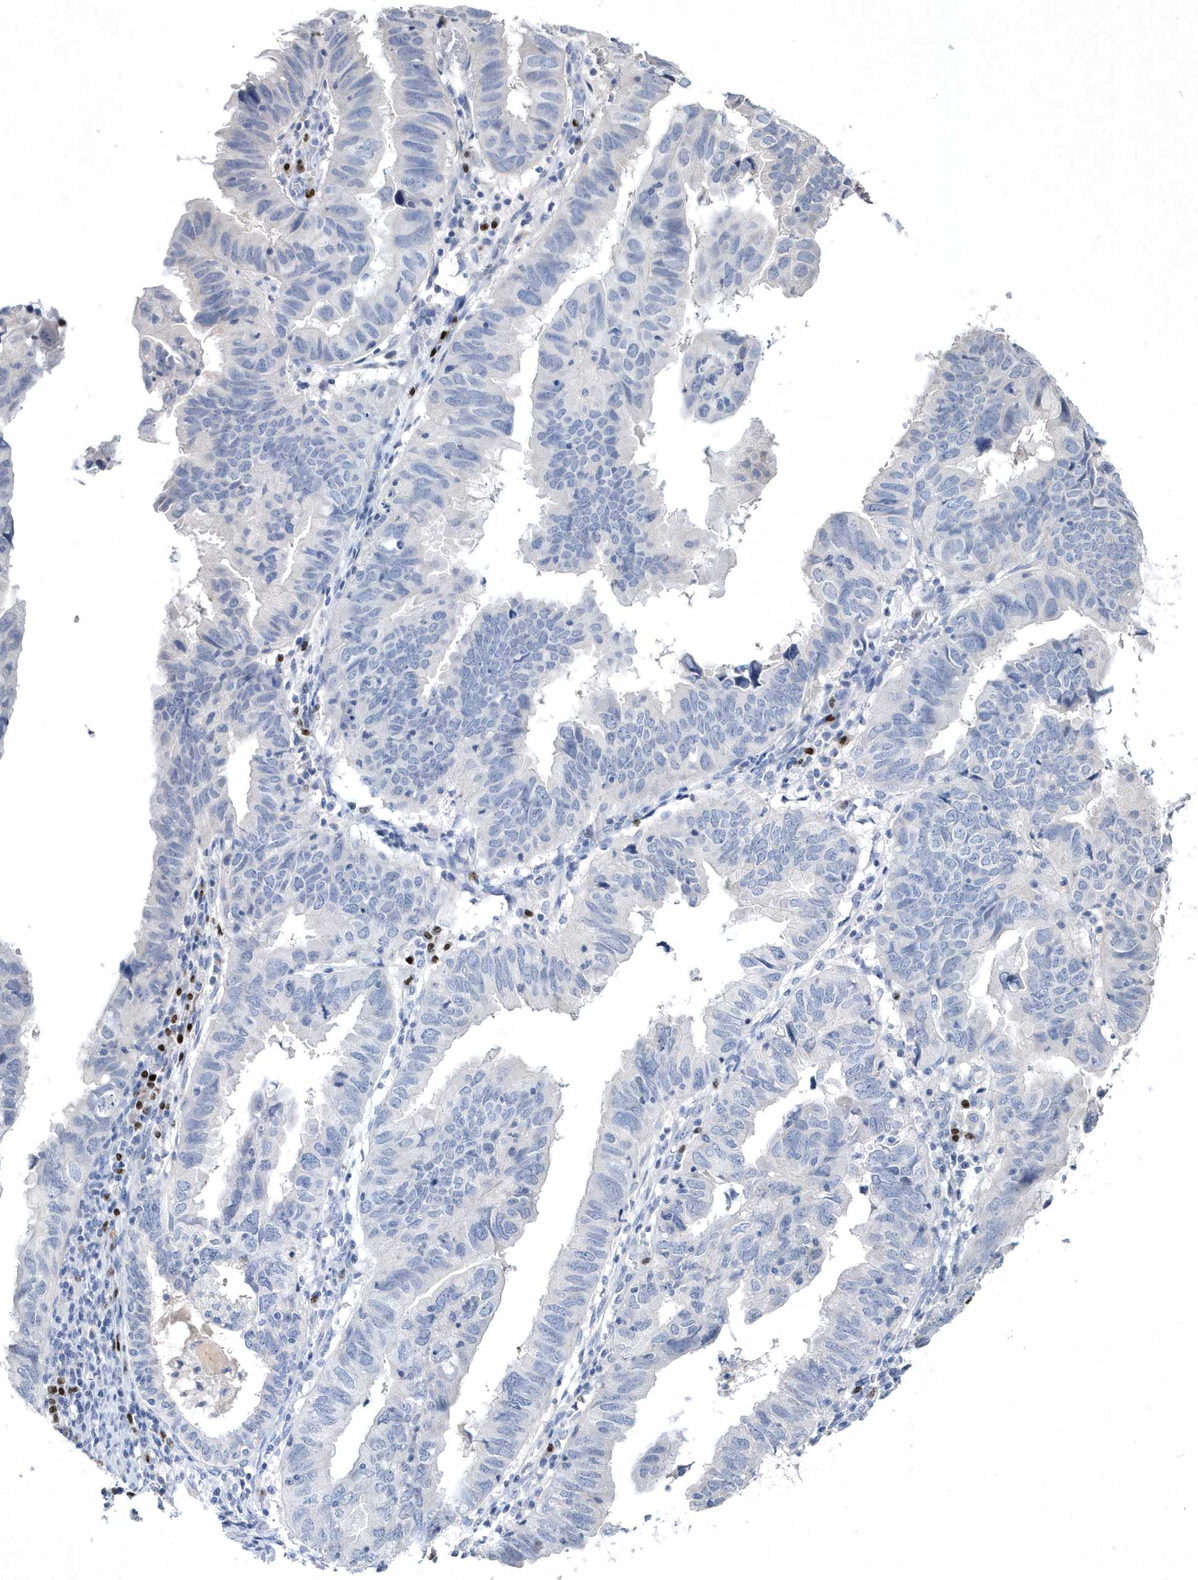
{"staining": {"intensity": "negative", "quantity": "none", "location": "none"}, "tissue": "endometrial cancer", "cell_type": "Tumor cells", "image_type": "cancer", "snomed": [{"axis": "morphology", "description": "Adenocarcinoma, NOS"}, {"axis": "topography", "description": "Uterus"}], "caption": "This is an immunohistochemistry photomicrograph of human endometrial adenocarcinoma. There is no staining in tumor cells.", "gene": "BHLHA15", "patient": {"sex": "female", "age": 77}}